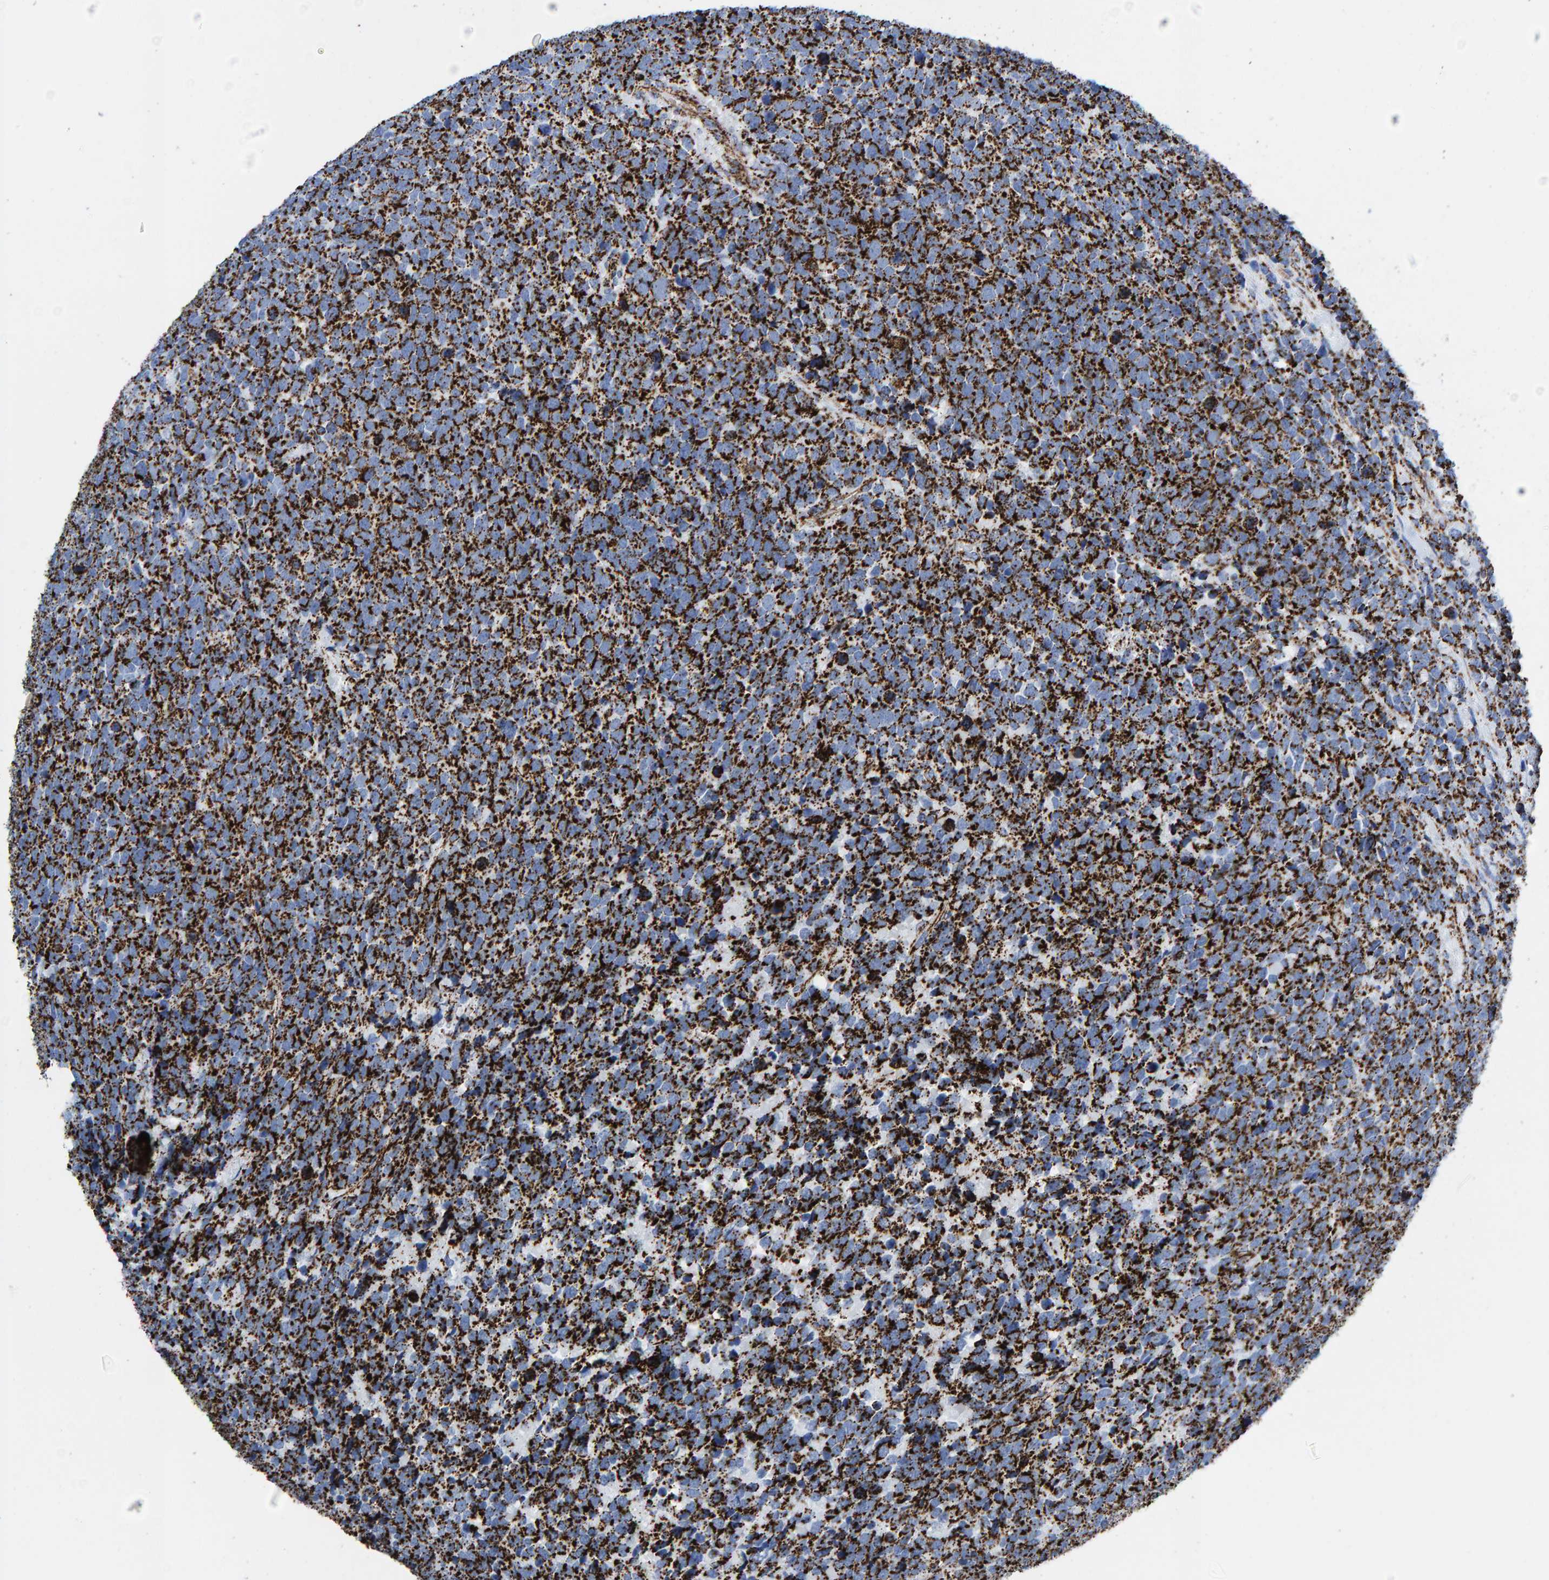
{"staining": {"intensity": "strong", "quantity": ">75%", "location": "cytoplasmic/membranous"}, "tissue": "urothelial cancer", "cell_type": "Tumor cells", "image_type": "cancer", "snomed": [{"axis": "morphology", "description": "Urothelial carcinoma, High grade"}, {"axis": "topography", "description": "Urinary bladder"}], "caption": "A micrograph showing strong cytoplasmic/membranous staining in approximately >75% of tumor cells in urothelial cancer, as visualized by brown immunohistochemical staining.", "gene": "ENSG00000262660", "patient": {"sex": "female", "age": 82}}